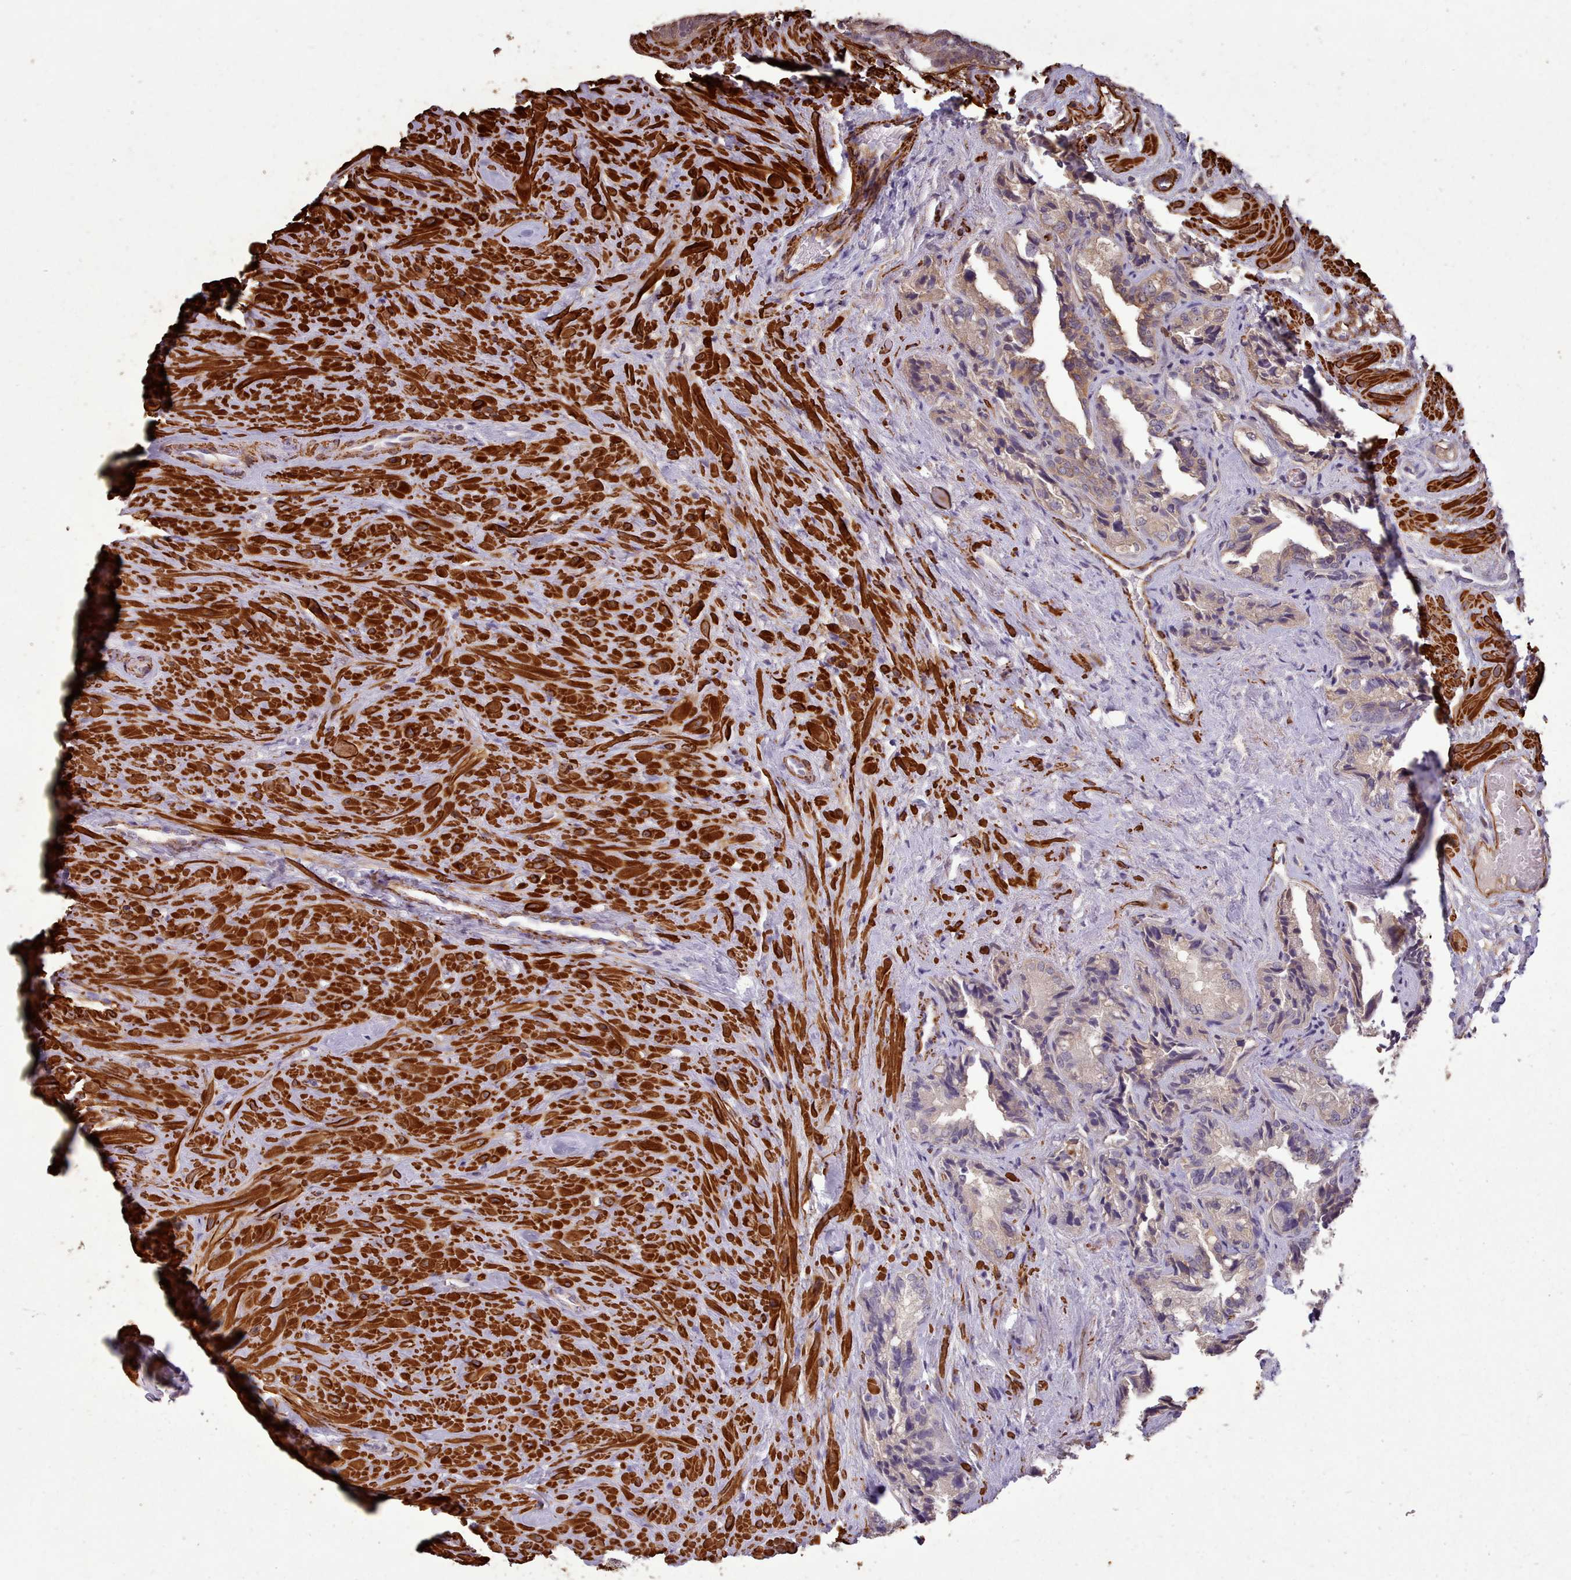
{"staining": {"intensity": "moderate", "quantity": "25%-75%", "location": "cytoplasmic/membranous"}, "tissue": "seminal vesicle", "cell_type": "Glandular cells", "image_type": "normal", "snomed": [{"axis": "morphology", "description": "Normal tissue, NOS"}, {"axis": "topography", "description": "Seminal veicle"}, {"axis": "topography", "description": "Peripheral nerve tissue"}], "caption": "Immunohistochemical staining of unremarkable seminal vesicle exhibits moderate cytoplasmic/membranous protein positivity in approximately 25%-75% of glandular cells. The protein of interest is stained brown, and the nuclei are stained in blue (DAB (3,3'-diaminobenzidine) IHC with brightfield microscopy, high magnification).", "gene": "NLRC4", "patient": {"sex": "male", "age": 67}}